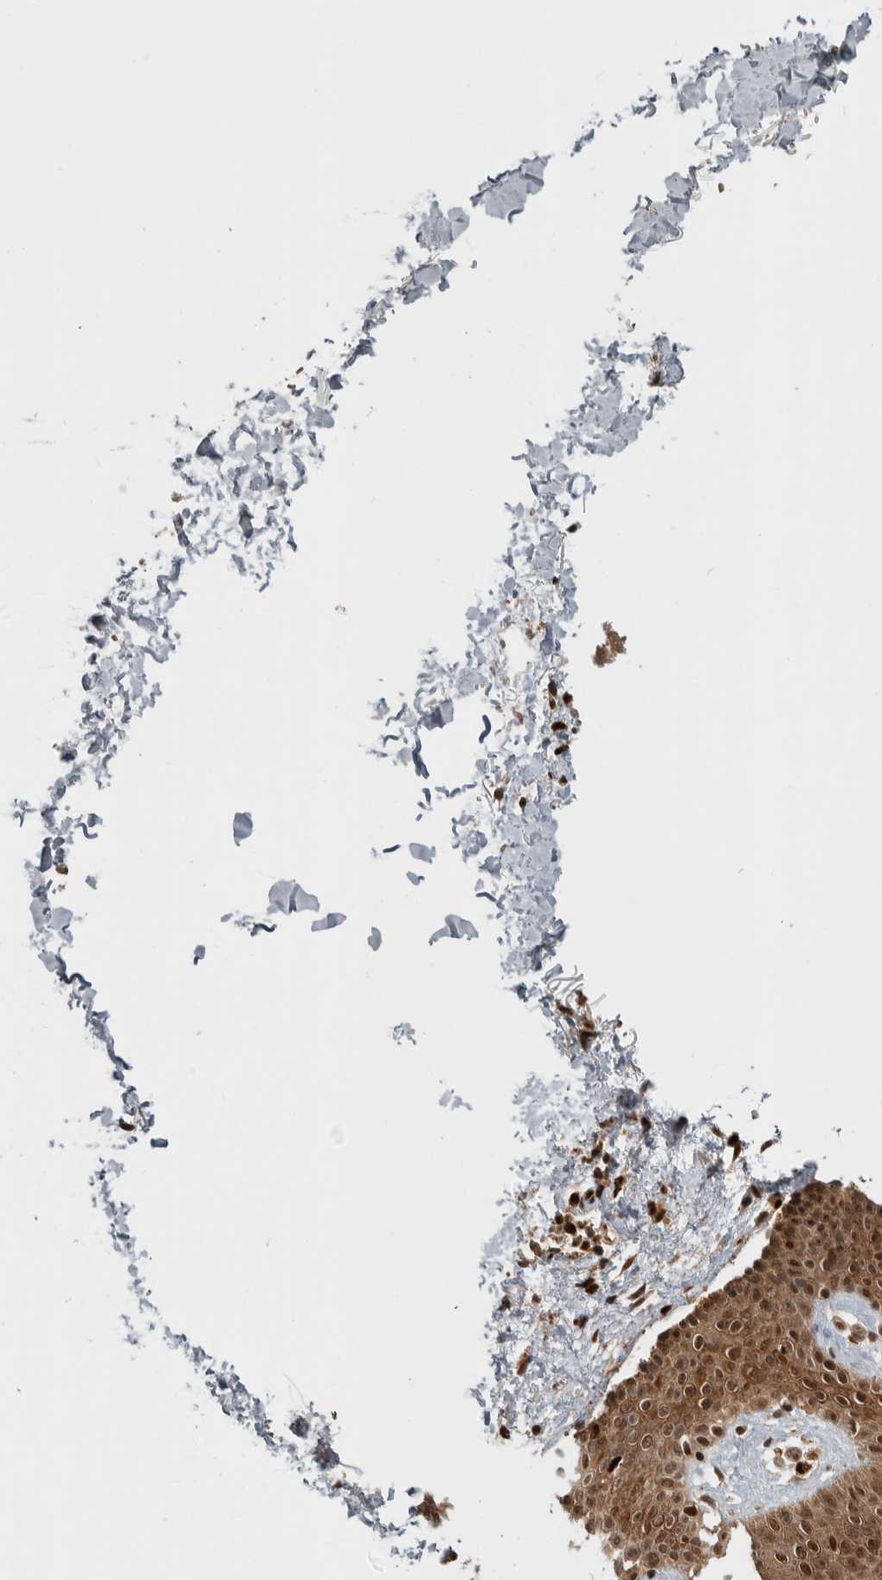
{"staining": {"intensity": "strong", "quantity": ">75%", "location": "cytoplasmic/membranous,nuclear"}, "tissue": "skin", "cell_type": "Fibroblasts", "image_type": "normal", "snomed": [{"axis": "morphology", "description": "Normal tissue, NOS"}, {"axis": "topography", "description": "Skin"}], "caption": "DAB (3,3'-diaminobenzidine) immunohistochemical staining of normal human skin reveals strong cytoplasmic/membranous,nuclear protein expression in about >75% of fibroblasts.", "gene": "RPS6KA4", "patient": {"sex": "male", "age": 40}}